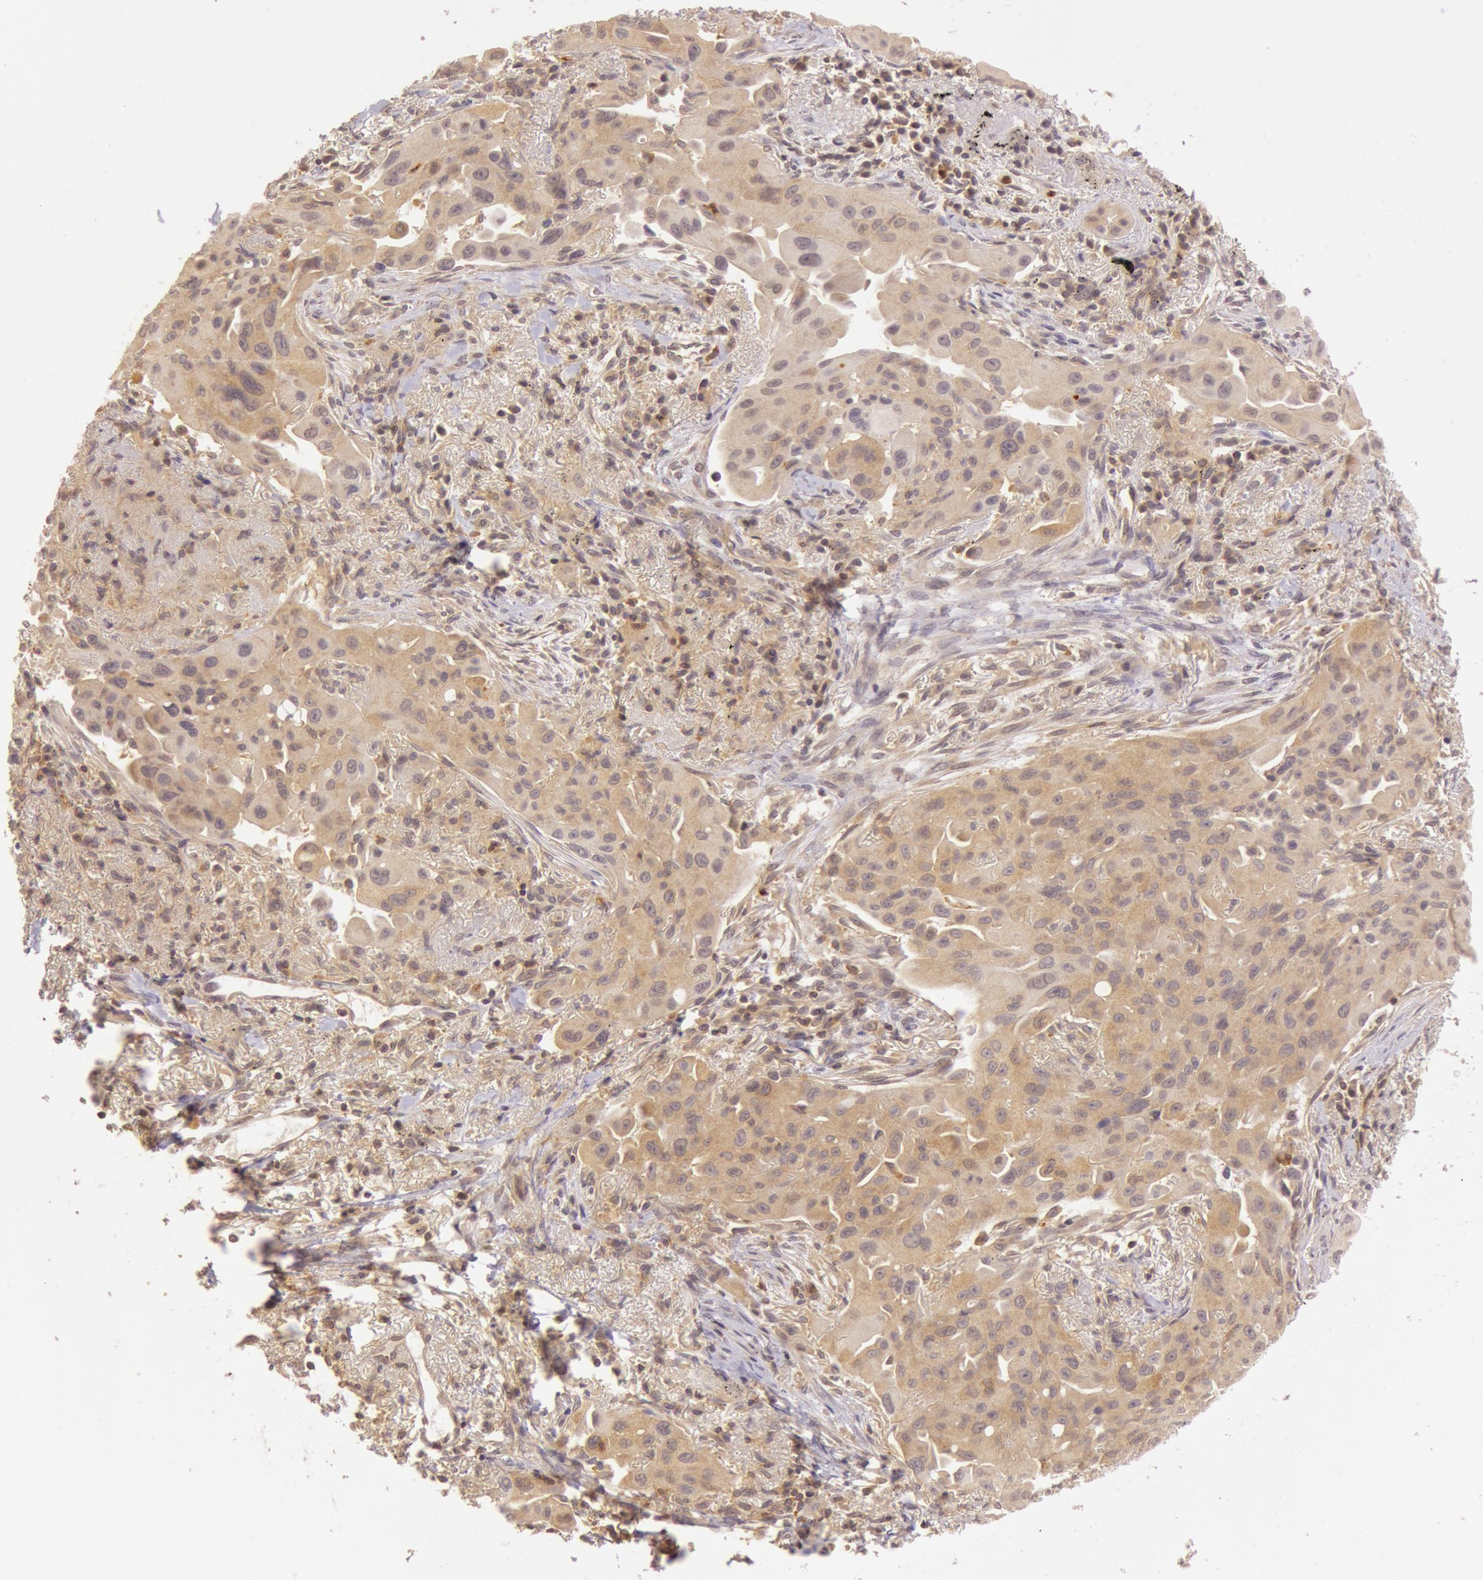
{"staining": {"intensity": "weak", "quantity": ">75%", "location": "cytoplasmic/membranous"}, "tissue": "lung cancer", "cell_type": "Tumor cells", "image_type": "cancer", "snomed": [{"axis": "morphology", "description": "Adenocarcinoma, NOS"}, {"axis": "topography", "description": "Lung"}], "caption": "IHC of lung adenocarcinoma shows low levels of weak cytoplasmic/membranous expression in approximately >75% of tumor cells.", "gene": "ATG2B", "patient": {"sex": "male", "age": 68}}